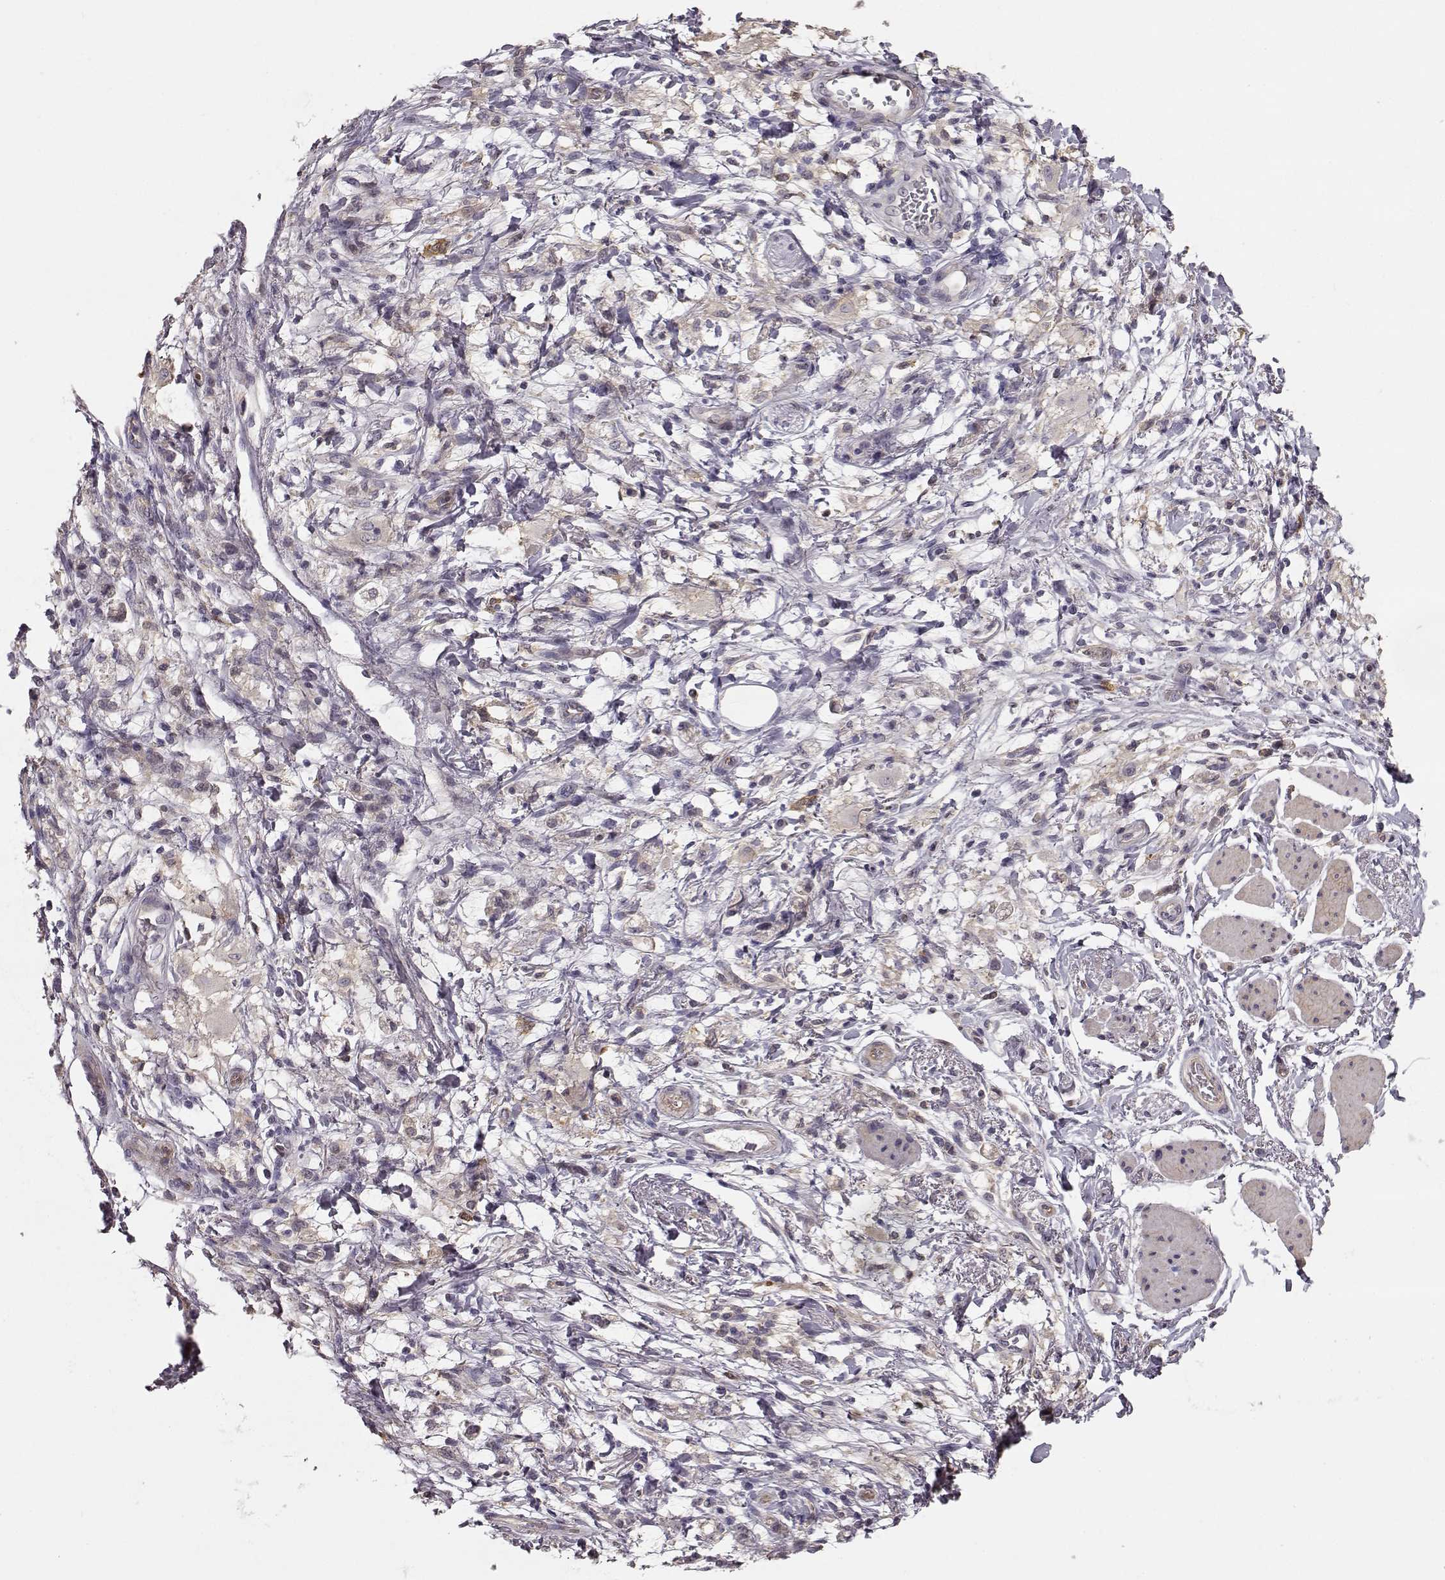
{"staining": {"intensity": "weak", "quantity": "25%-75%", "location": "cytoplasmic/membranous"}, "tissue": "stomach cancer", "cell_type": "Tumor cells", "image_type": "cancer", "snomed": [{"axis": "morphology", "description": "Adenocarcinoma, NOS"}, {"axis": "topography", "description": "Stomach"}], "caption": "Immunohistochemistry photomicrograph of neoplastic tissue: adenocarcinoma (stomach) stained using IHC demonstrates low levels of weak protein expression localized specifically in the cytoplasmic/membranous of tumor cells, appearing as a cytoplasmic/membranous brown color.", "gene": "GPR50", "patient": {"sex": "female", "age": 60}}